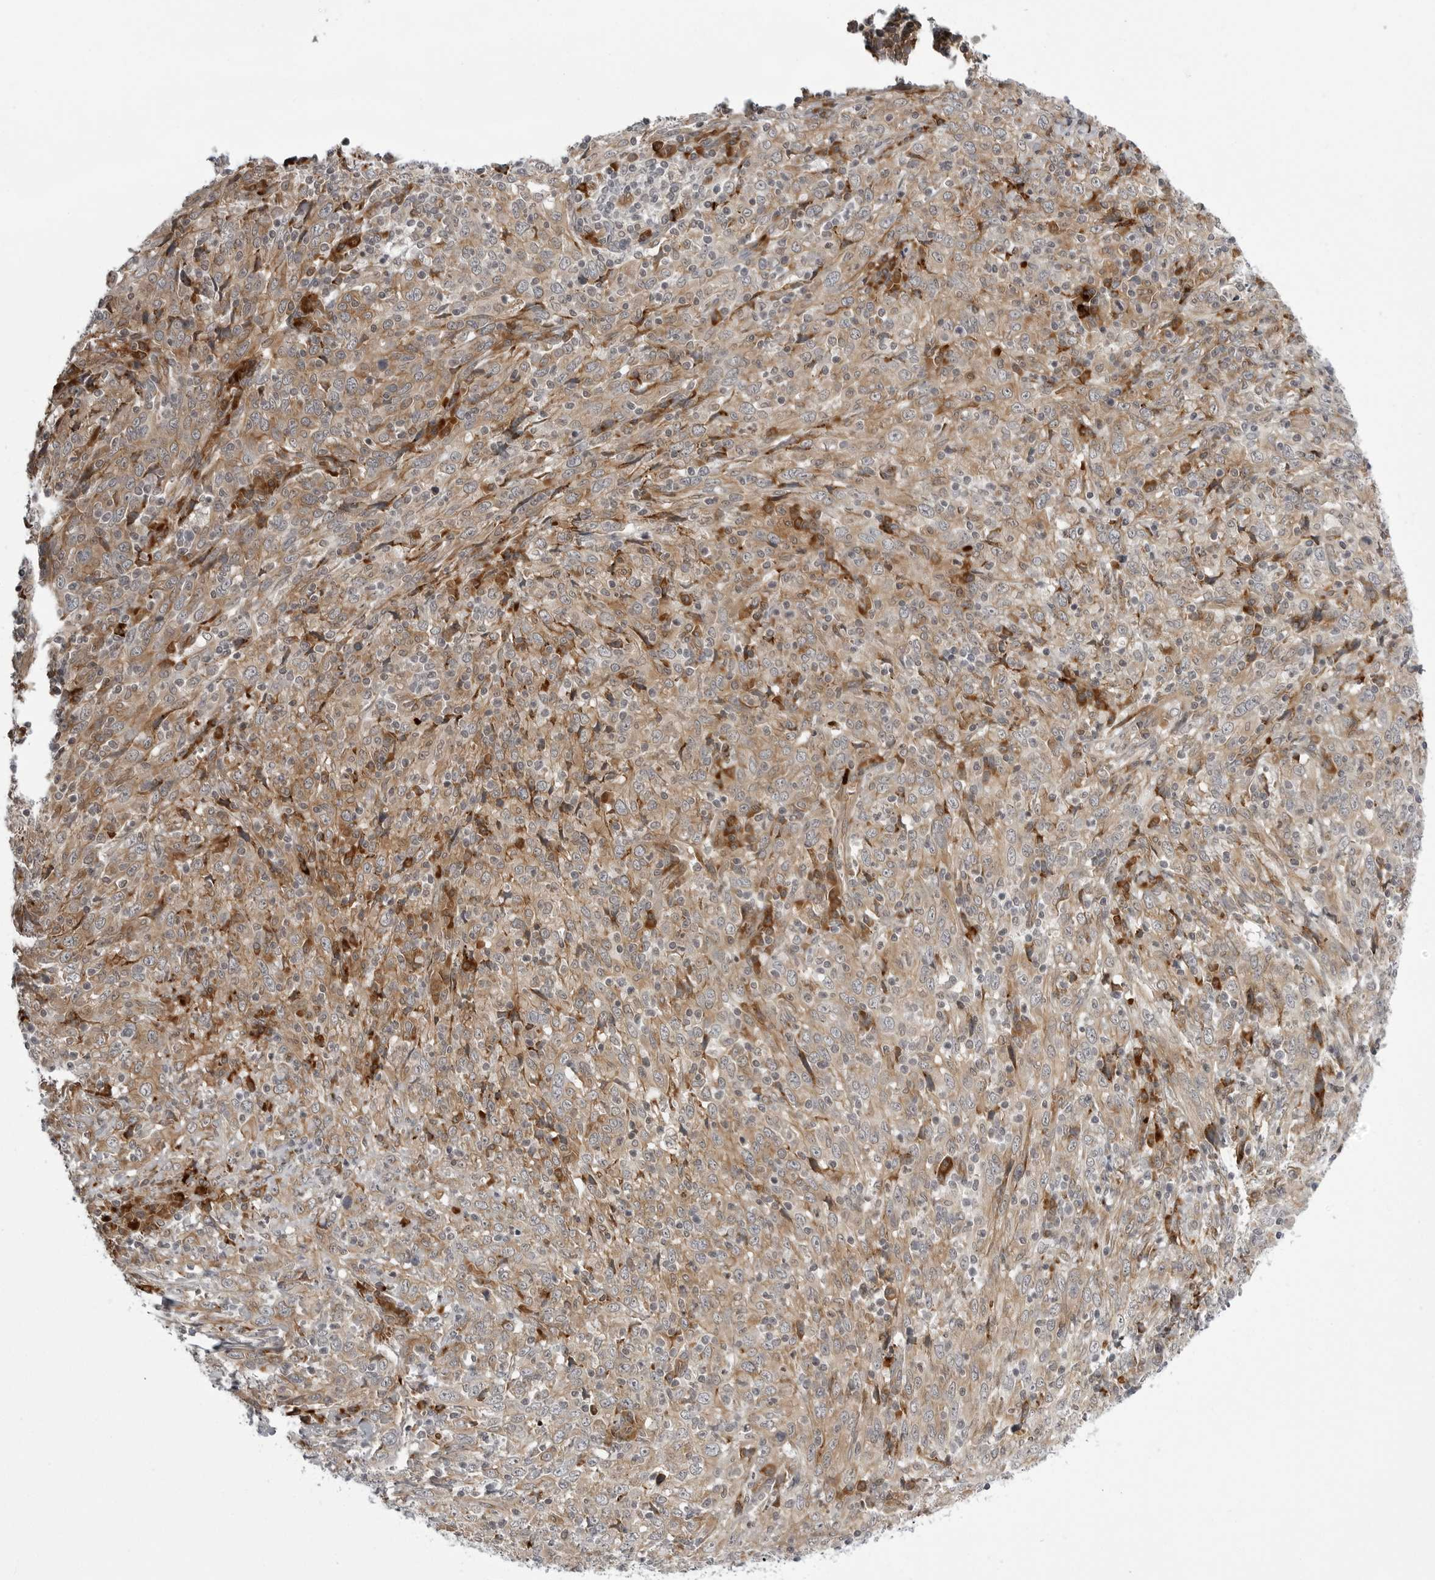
{"staining": {"intensity": "moderate", "quantity": "25%-75%", "location": "cytoplasmic/membranous"}, "tissue": "cervical cancer", "cell_type": "Tumor cells", "image_type": "cancer", "snomed": [{"axis": "morphology", "description": "Squamous cell carcinoma, NOS"}, {"axis": "topography", "description": "Cervix"}], "caption": "This is an image of immunohistochemistry (IHC) staining of squamous cell carcinoma (cervical), which shows moderate staining in the cytoplasmic/membranous of tumor cells.", "gene": "ARL5A", "patient": {"sex": "female", "age": 46}}